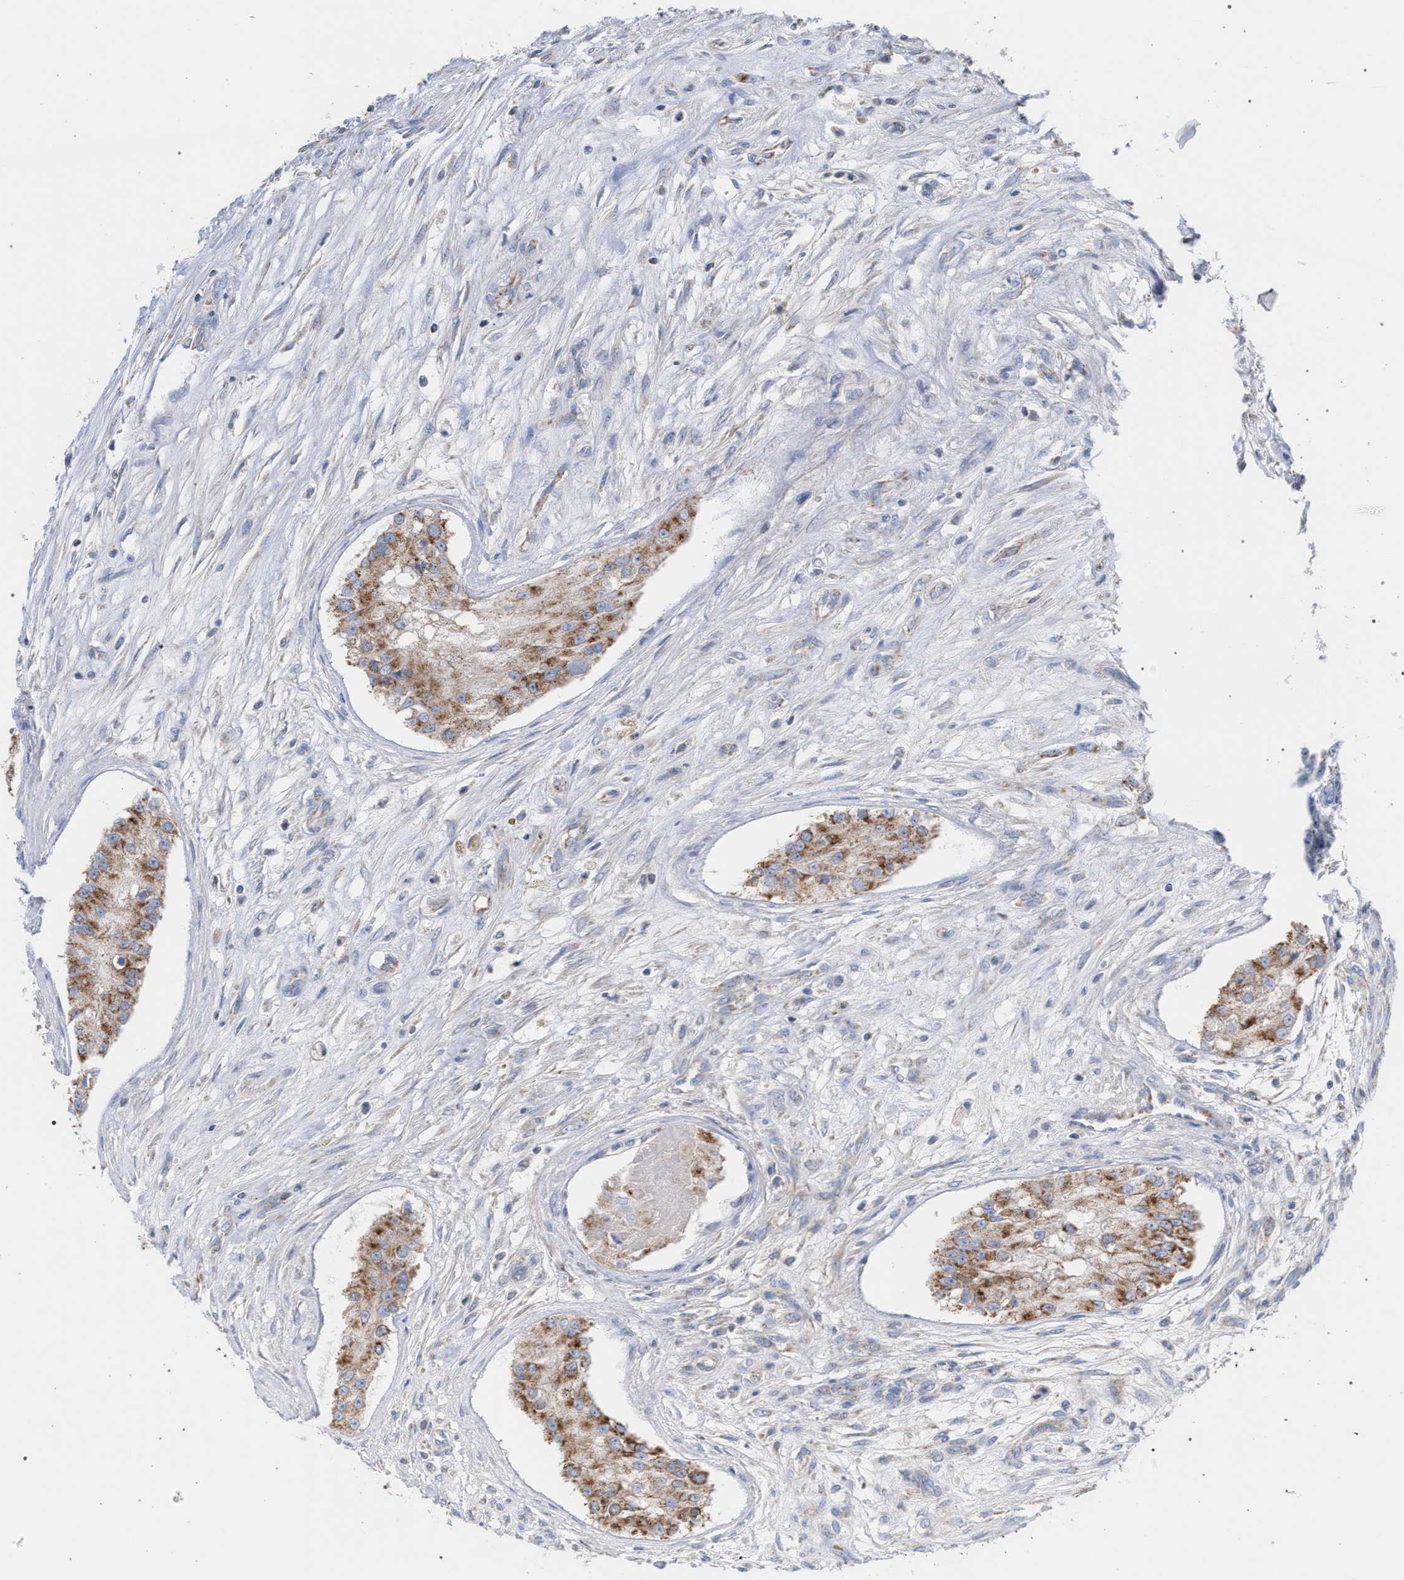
{"staining": {"intensity": "moderate", "quantity": ">75%", "location": "cytoplasmic/membranous"}, "tissue": "testis cancer", "cell_type": "Tumor cells", "image_type": "cancer", "snomed": [{"axis": "morphology", "description": "Carcinoma, Embryonal, NOS"}, {"axis": "topography", "description": "Testis"}], "caption": "Moderate cytoplasmic/membranous expression for a protein is seen in approximately >75% of tumor cells of testis cancer using IHC.", "gene": "ECI2", "patient": {"sex": "male", "age": 25}}